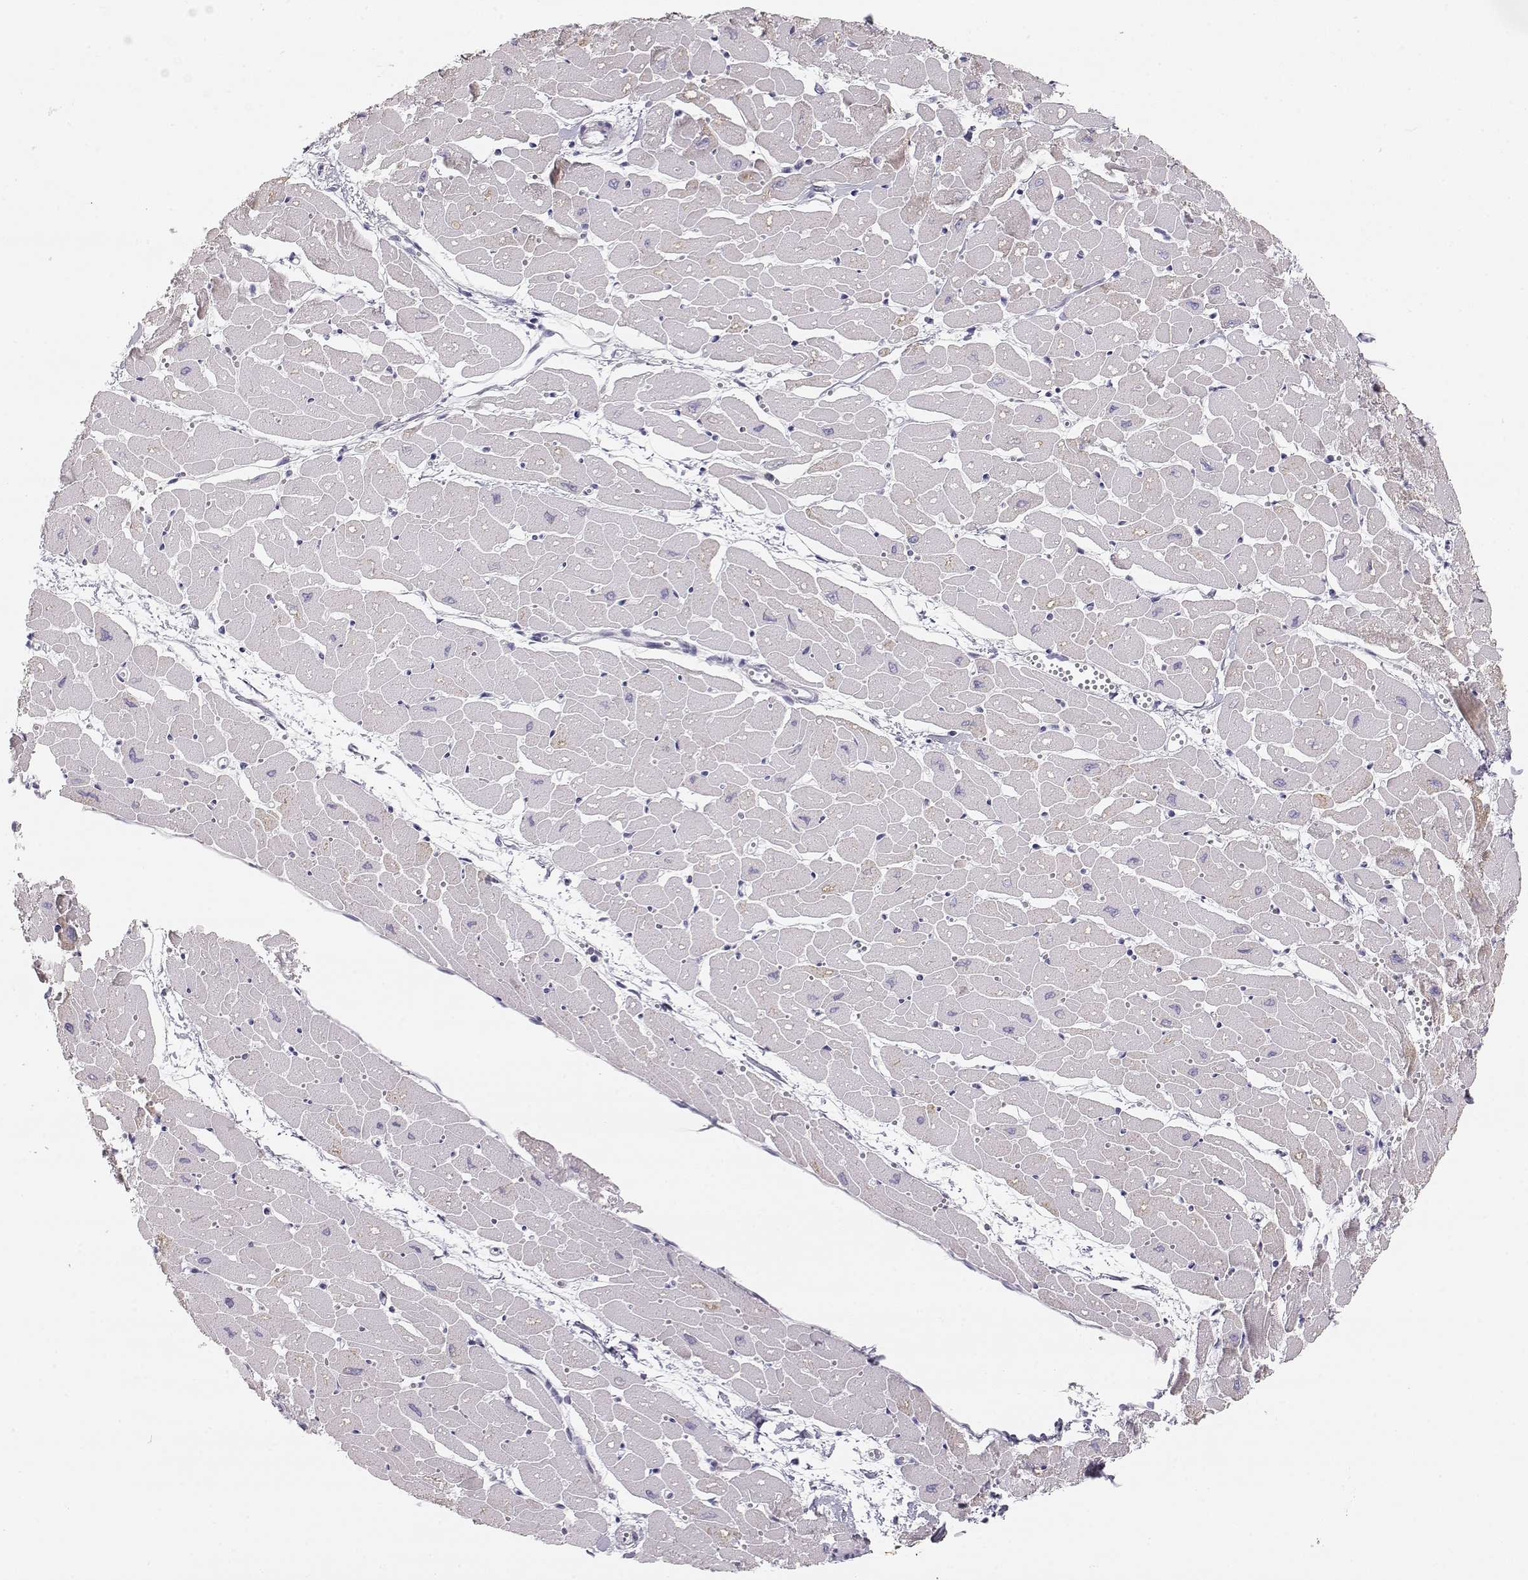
{"staining": {"intensity": "weak", "quantity": "<25%", "location": "cytoplasmic/membranous"}, "tissue": "heart muscle", "cell_type": "Cardiomyocytes", "image_type": "normal", "snomed": [{"axis": "morphology", "description": "Normal tissue, NOS"}, {"axis": "topography", "description": "Heart"}], "caption": "This is an IHC photomicrograph of unremarkable human heart muscle. There is no positivity in cardiomyocytes.", "gene": "LEPR", "patient": {"sex": "male", "age": 57}}